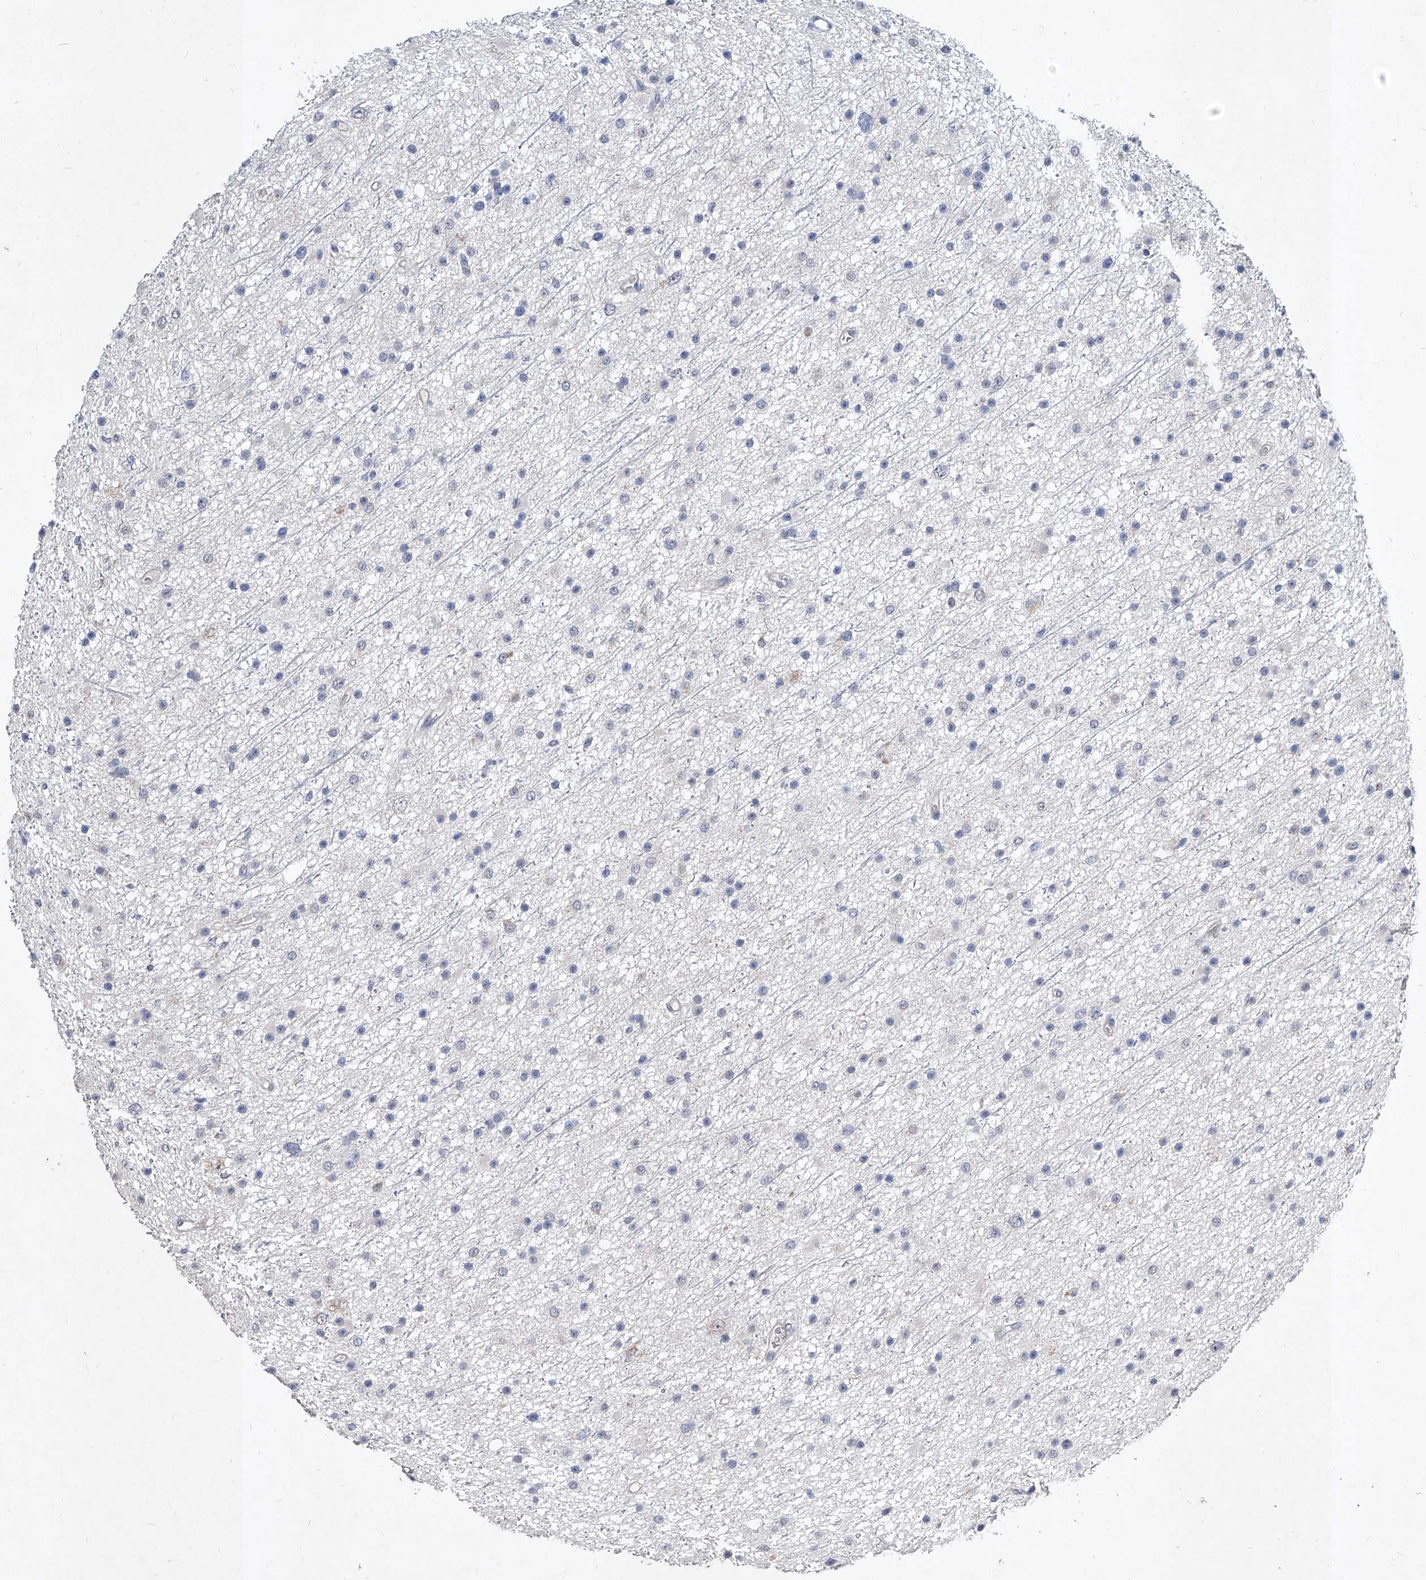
{"staining": {"intensity": "negative", "quantity": "none", "location": "none"}, "tissue": "glioma", "cell_type": "Tumor cells", "image_type": "cancer", "snomed": [{"axis": "morphology", "description": "Glioma, malignant, Low grade"}, {"axis": "topography", "description": "Cerebral cortex"}], "caption": "DAB (3,3'-diaminobenzidine) immunohistochemical staining of glioma demonstrates no significant expression in tumor cells. (DAB IHC, high magnification).", "gene": "MFSD4B", "patient": {"sex": "female", "age": 39}}